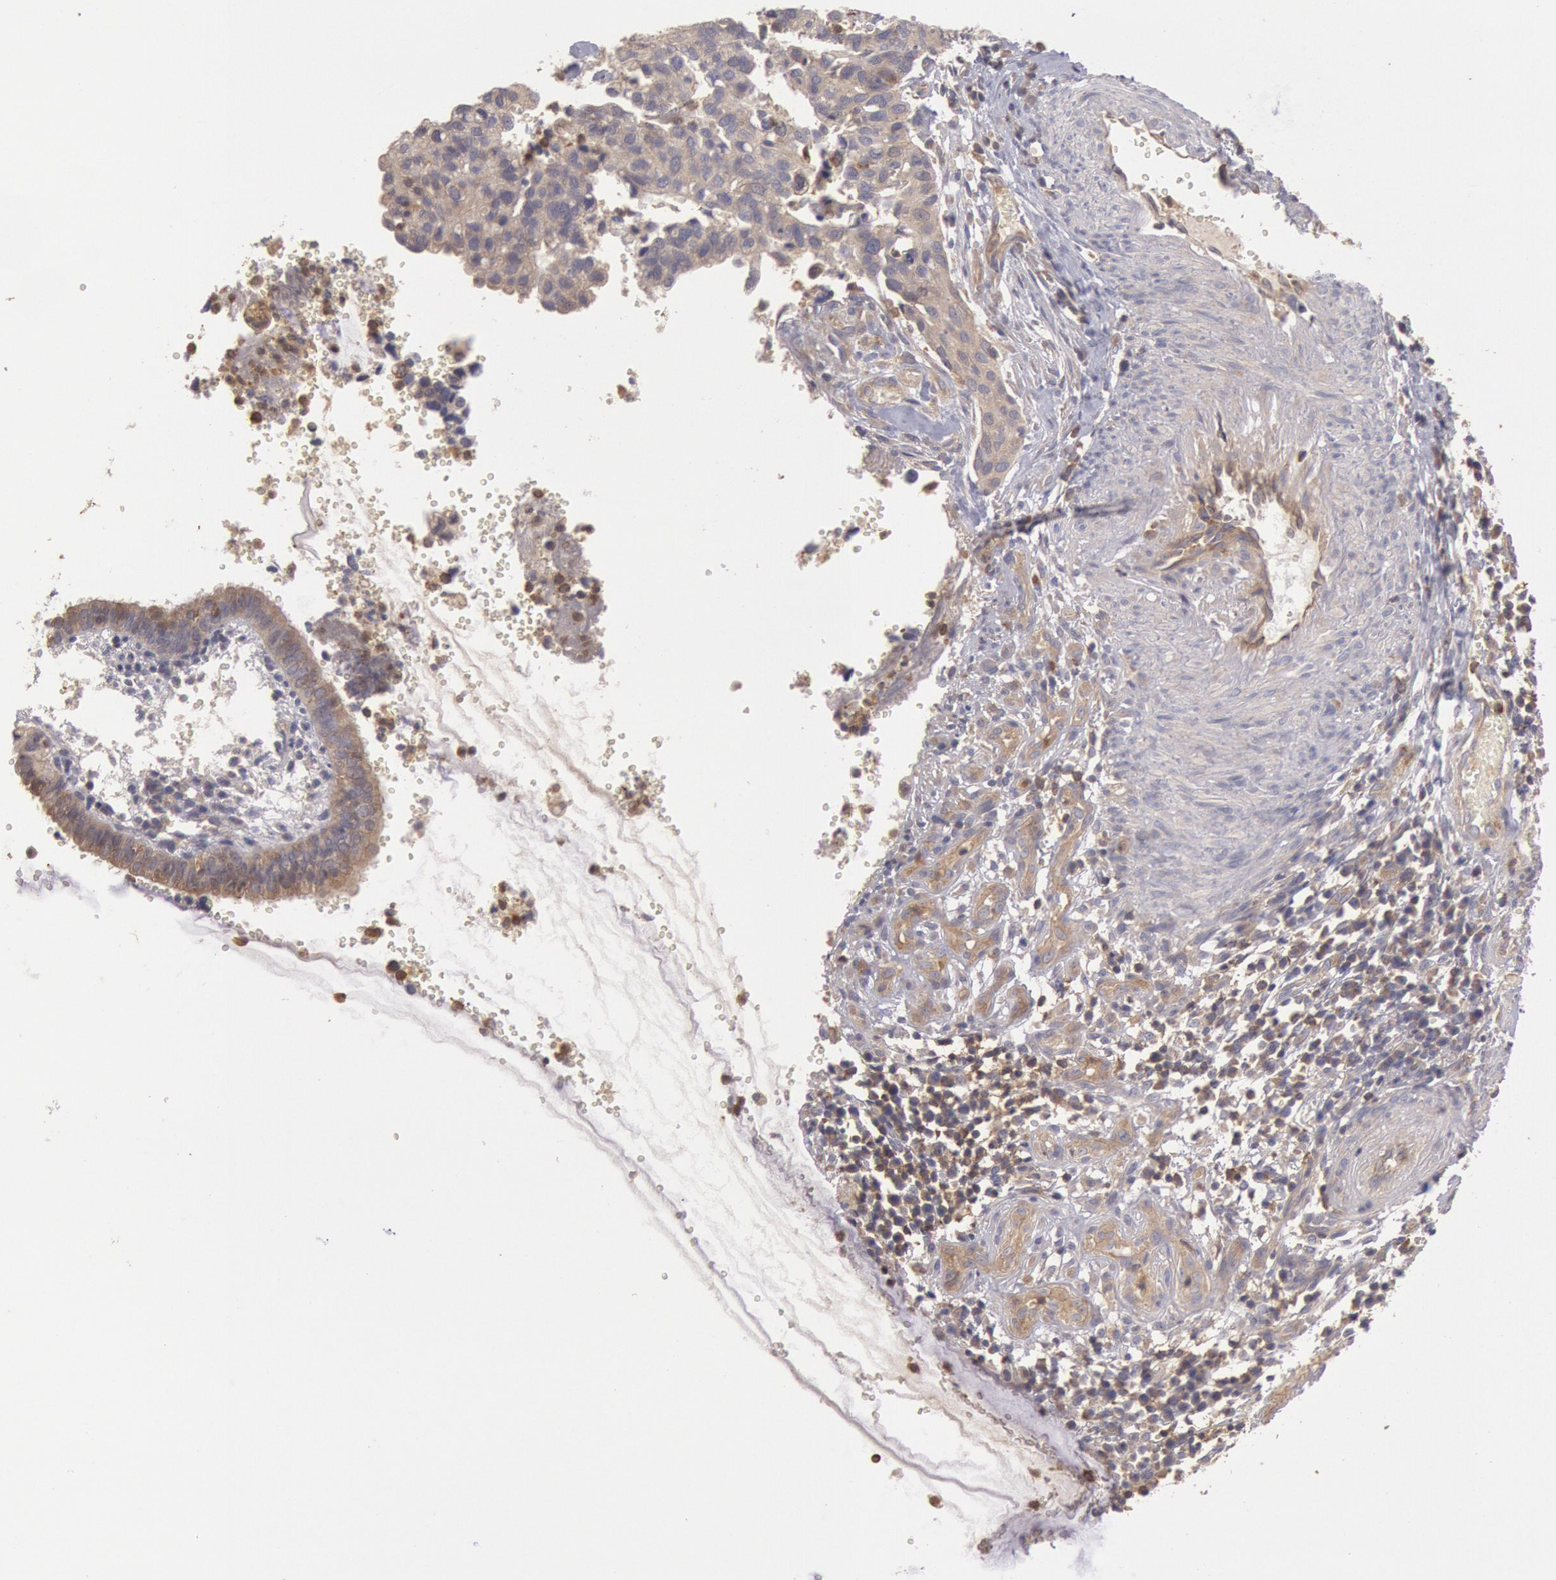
{"staining": {"intensity": "weak", "quantity": ">75%", "location": "cytoplasmic/membranous"}, "tissue": "cervical cancer", "cell_type": "Tumor cells", "image_type": "cancer", "snomed": [{"axis": "morphology", "description": "Normal tissue, NOS"}, {"axis": "morphology", "description": "Squamous cell carcinoma, NOS"}, {"axis": "topography", "description": "Cervix"}], "caption": "Protein staining by immunohistochemistry (IHC) shows weak cytoplasmic/membranous positivity in approximately >75% of tumor cells in squamous cell carcinoma (cervical). The protein is stained brown, and the nuclei are stained in blue (DAB IHC with brightfield microscopy, high magnification).", "gene": "PIK3R1", "patient": {"sex": "female", "age": 45}}